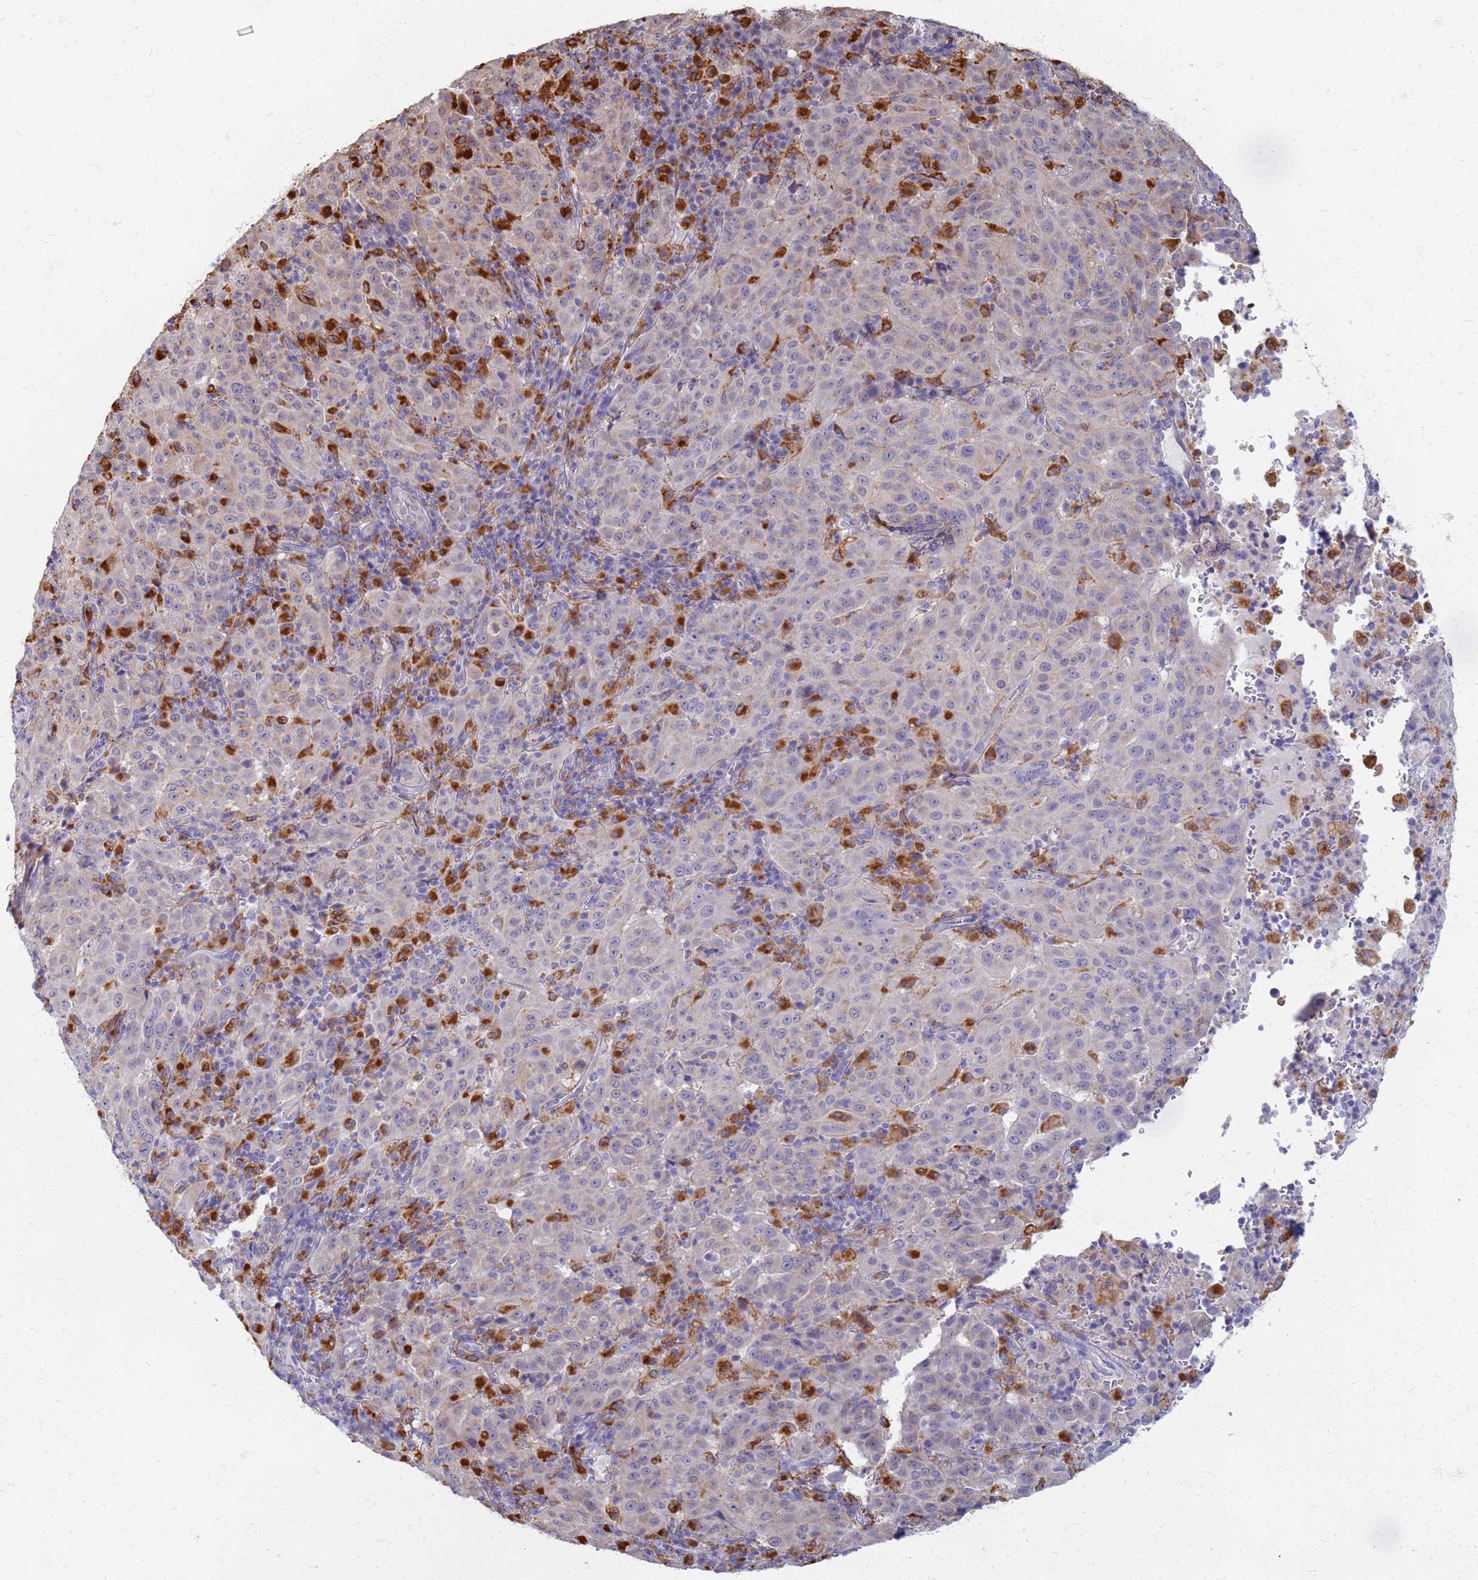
{"staining": {"intensity": "negative", "quantity": "none", "location": "none"}, "tissue": "pancreatic cancer", "cell_type": "Tumor cells", "image_type": "cancer", "snomed": [{"axis": "morphology", "description": "Adenocarcinoma, NOS"}, {"axis": "topography", "description": "Pancreas"}], "caption": "This is a photomicrograph of immunohistochemistry staining of pancreatic cancer (adenocarcinoma), which shows no expression in tumor cells. (Stains: DAB (3,3'-diaminobenzidine) immunohistochemistry with hematoxylin counter stain, Microscopy: brightfield microscopy at high magnification).", "gene": "ATP6V1E1", "patient": {"sex": "male", "age": 63}}